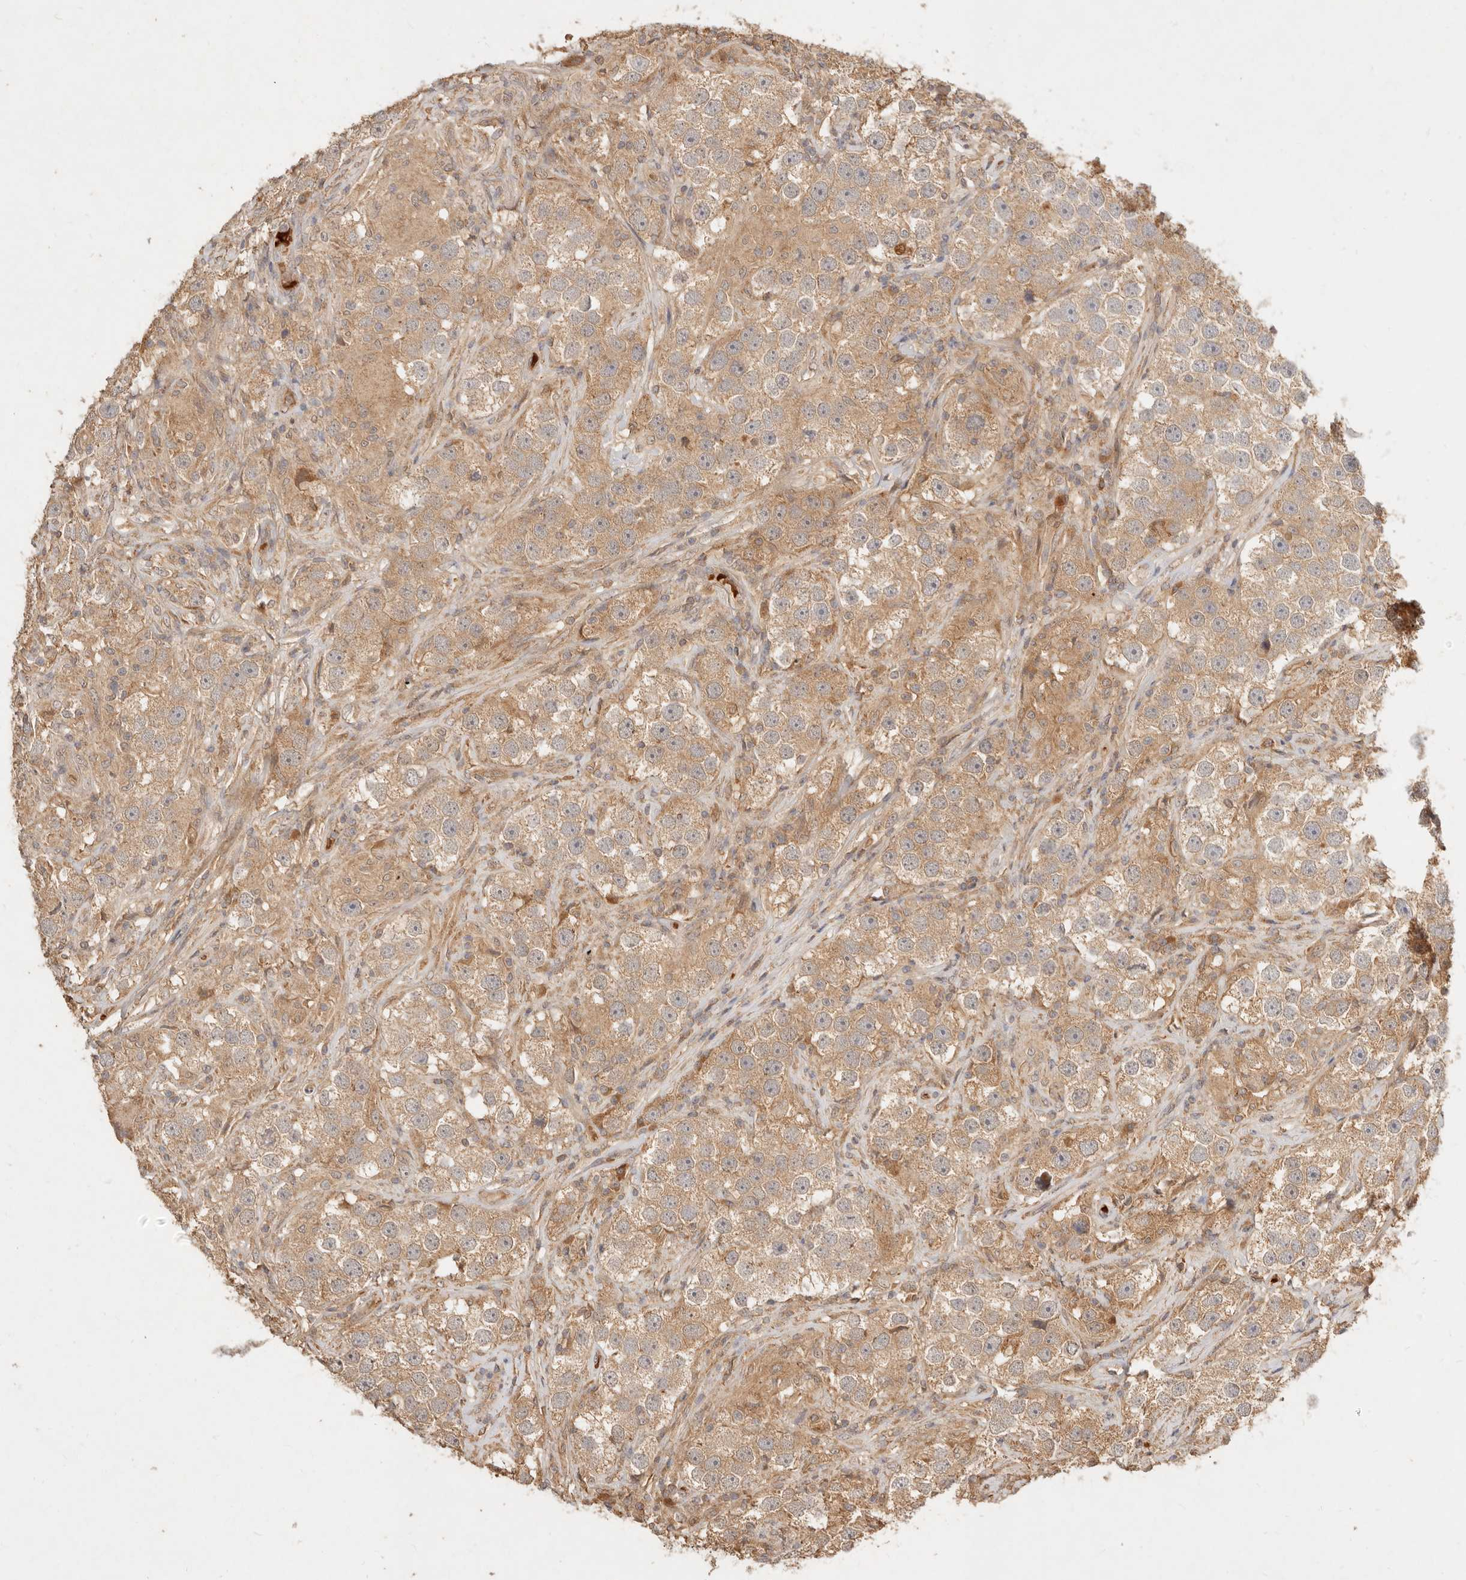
{"staining": {"intensity": "moderate", "quantity": ">75%", "location": "cytoplasmic/membranous"}, "tissue": "testis cancer", "cell_type": "Tumor cells", "image_type": "cancer", "snomed": [{"axis": "morphology", "description": "Seminoma, NOS"}, {"axis": "topography", "description": "Testis"}], "caption": "IHC histopathology image of neoplastic tissue: human testis cancer stained using immunohistochemistry shows medium levels of moderate protein expression localized specifically in the cytoplasmic/membranous of tumor cells, appearing as a cytoplasmic/membranous brown color.", "gene": "FREM2", "patient": {"sex": "male", "age": 49}}